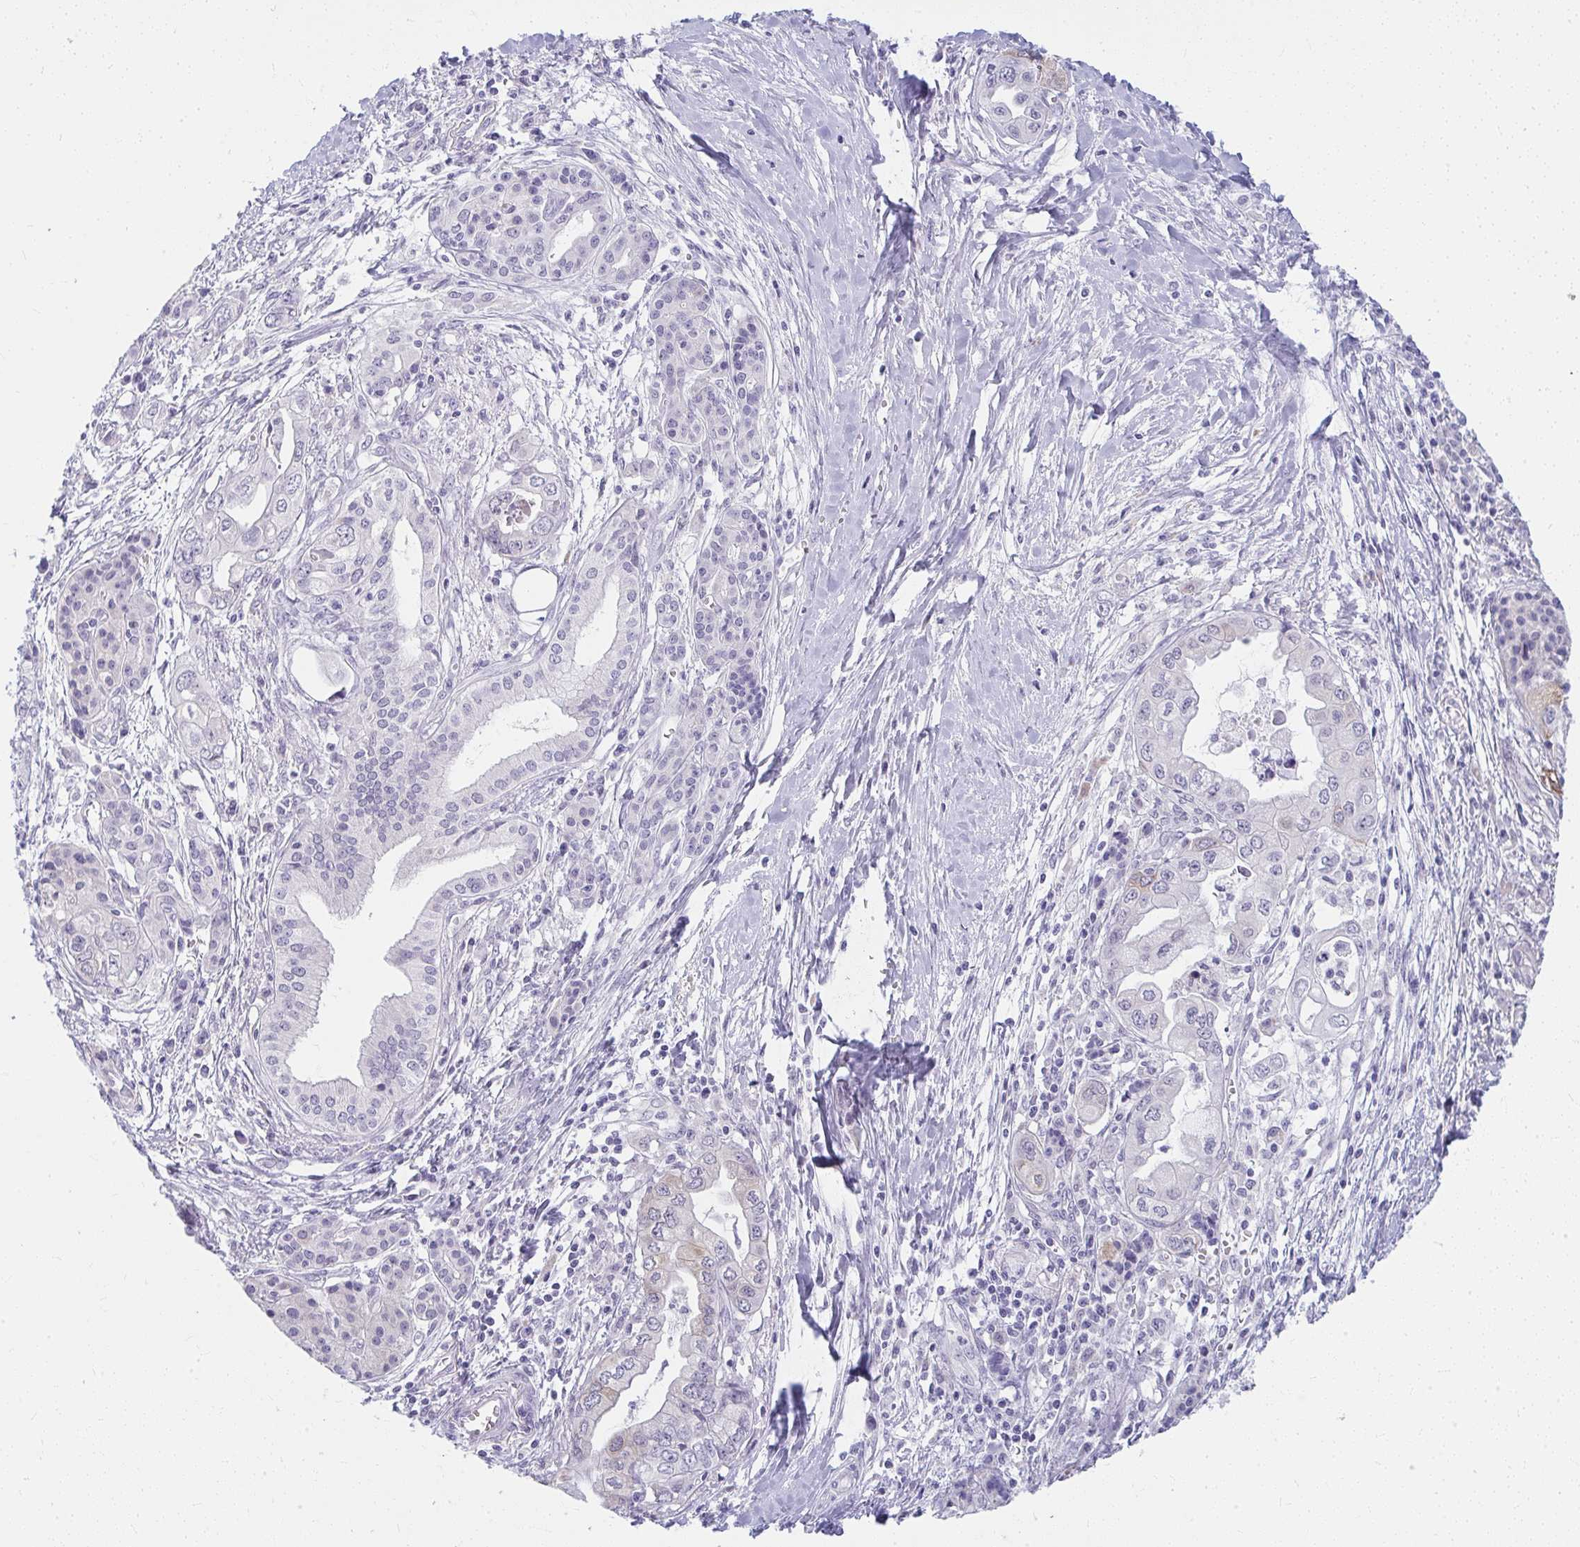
{"staining": {"intensity": "negative", "quantity": "none", "location": "none"}, "tissue": "pancreatic cancer", "cell_type": "Tumor cells", "image_type": "cancer", "snomed": [{"axis": "morphology", "description": "Adenocarcinoma, NOS"}, {"axis": "topography", "description": "Pancreas"}], "caption": "This photomicrograph is of adenocarcinoma (pancreatic) stained with immunohistochemistry to label a protein in brown with the nuclei are counter-stained blue. There is no expression in tumor cells.", "gene": "UGT3A2", "patient": {"sex": "male", "age": 68}}